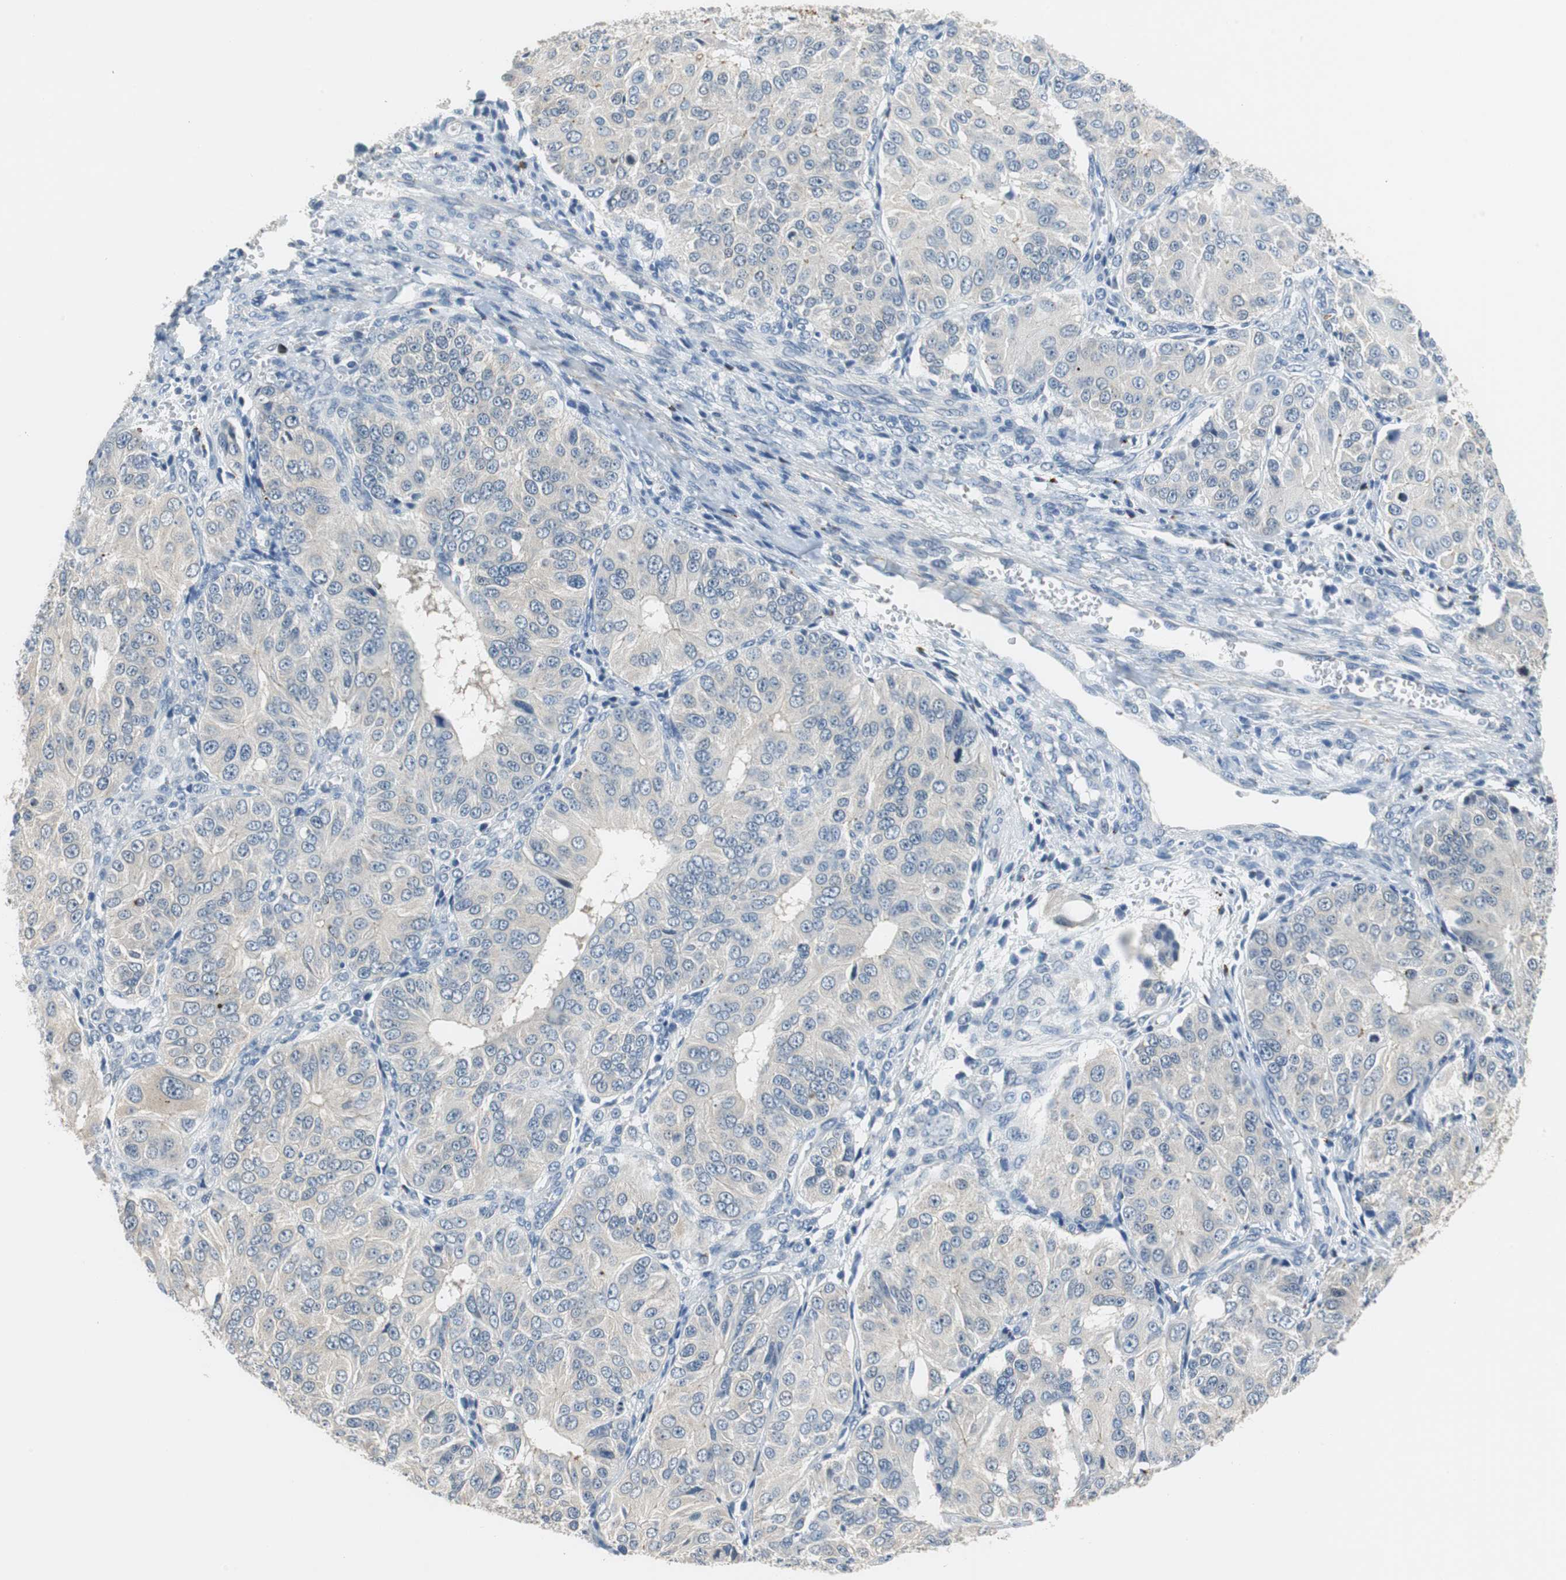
{"staining": {"intensity": "negative", "quantity": "none", "location": "none"}, "tissue": "ovarian cancer", "cell_type": "Tumor cells", "image_type": "cancer", "snomed": [{"axis": "morphology", "description": "Carcinoma, endometroid"}, {"axis": "topography", "description": "Ovary"}], "caption": "High power microscopy photomicrograph of an immunohistochemistry (IHC) micrograph of ovarian cancer, revealing no significant positivity in tumor cells.", "gene": "MUC7", "patient": {"sex": "female", "age": 51}}